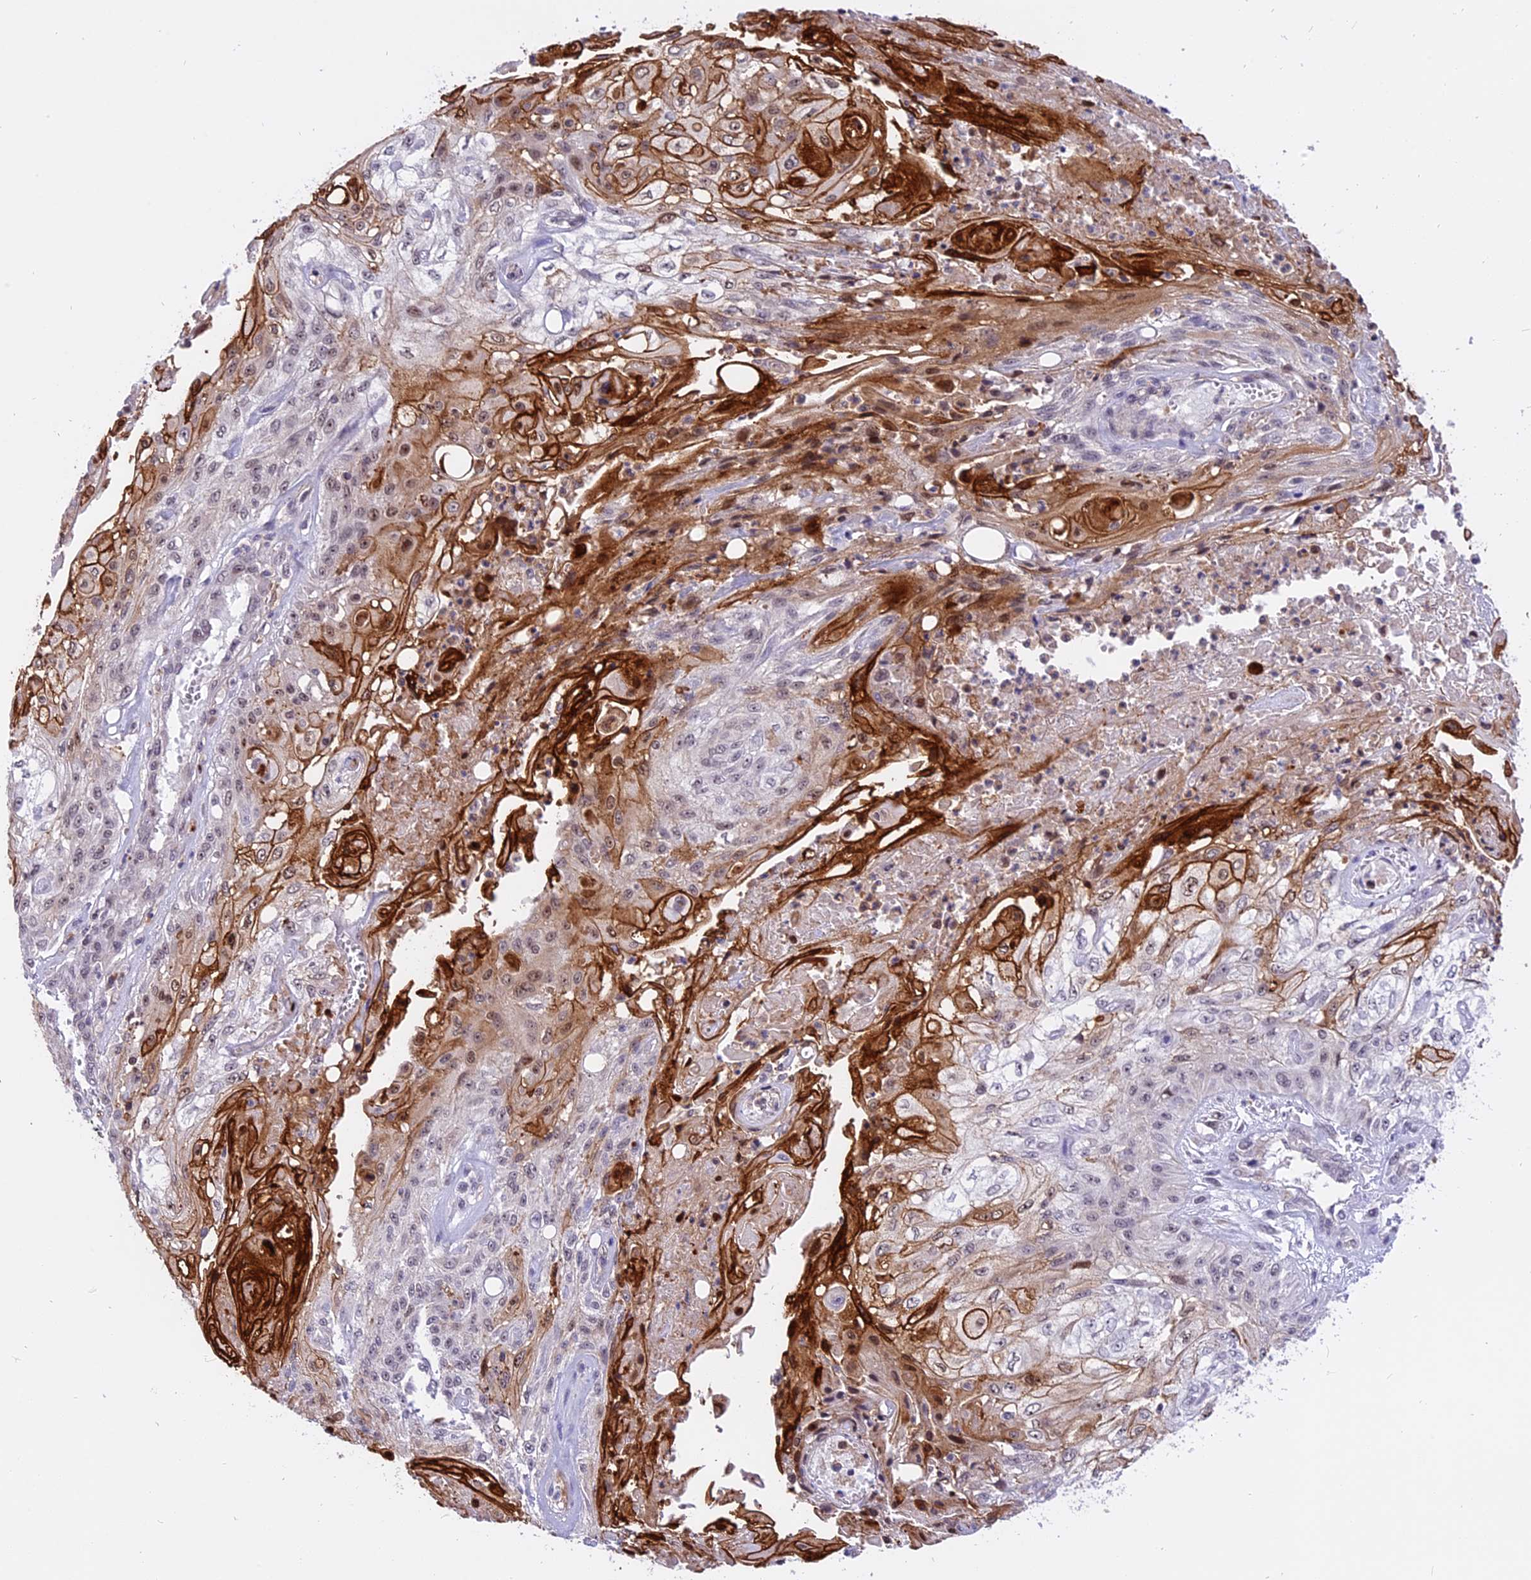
{"staining": {"intensity": "moderate", "quantity": "<25%", "location": "cytoplasmic/membranous,nuclear"}, "tissue": "skin cancer", "cell_type": "Tumor cells", "image_type": "cancer", "snomed": [{"axis": "morphology", "description": "Squamous cell carcinoma, NOS"}, {"axis": "morphology", "description": "Squamous cell carcinoma, metastatic, NOS"}, {"axis": "topography", "description": "Skin"}, {"axis": "topography", "description": "Lymph node"}], "caption": "DAB (3,3'-diaminobenzidine) immunohistochemical staining of human skin metastatic squamous cell carcinoma displays moderate cytoplasmic/membranous and nuclear protein positivity in about <25% of tumor cells.", "gene": "TADA3", "patient": {"sex": "male", "age": 75}}